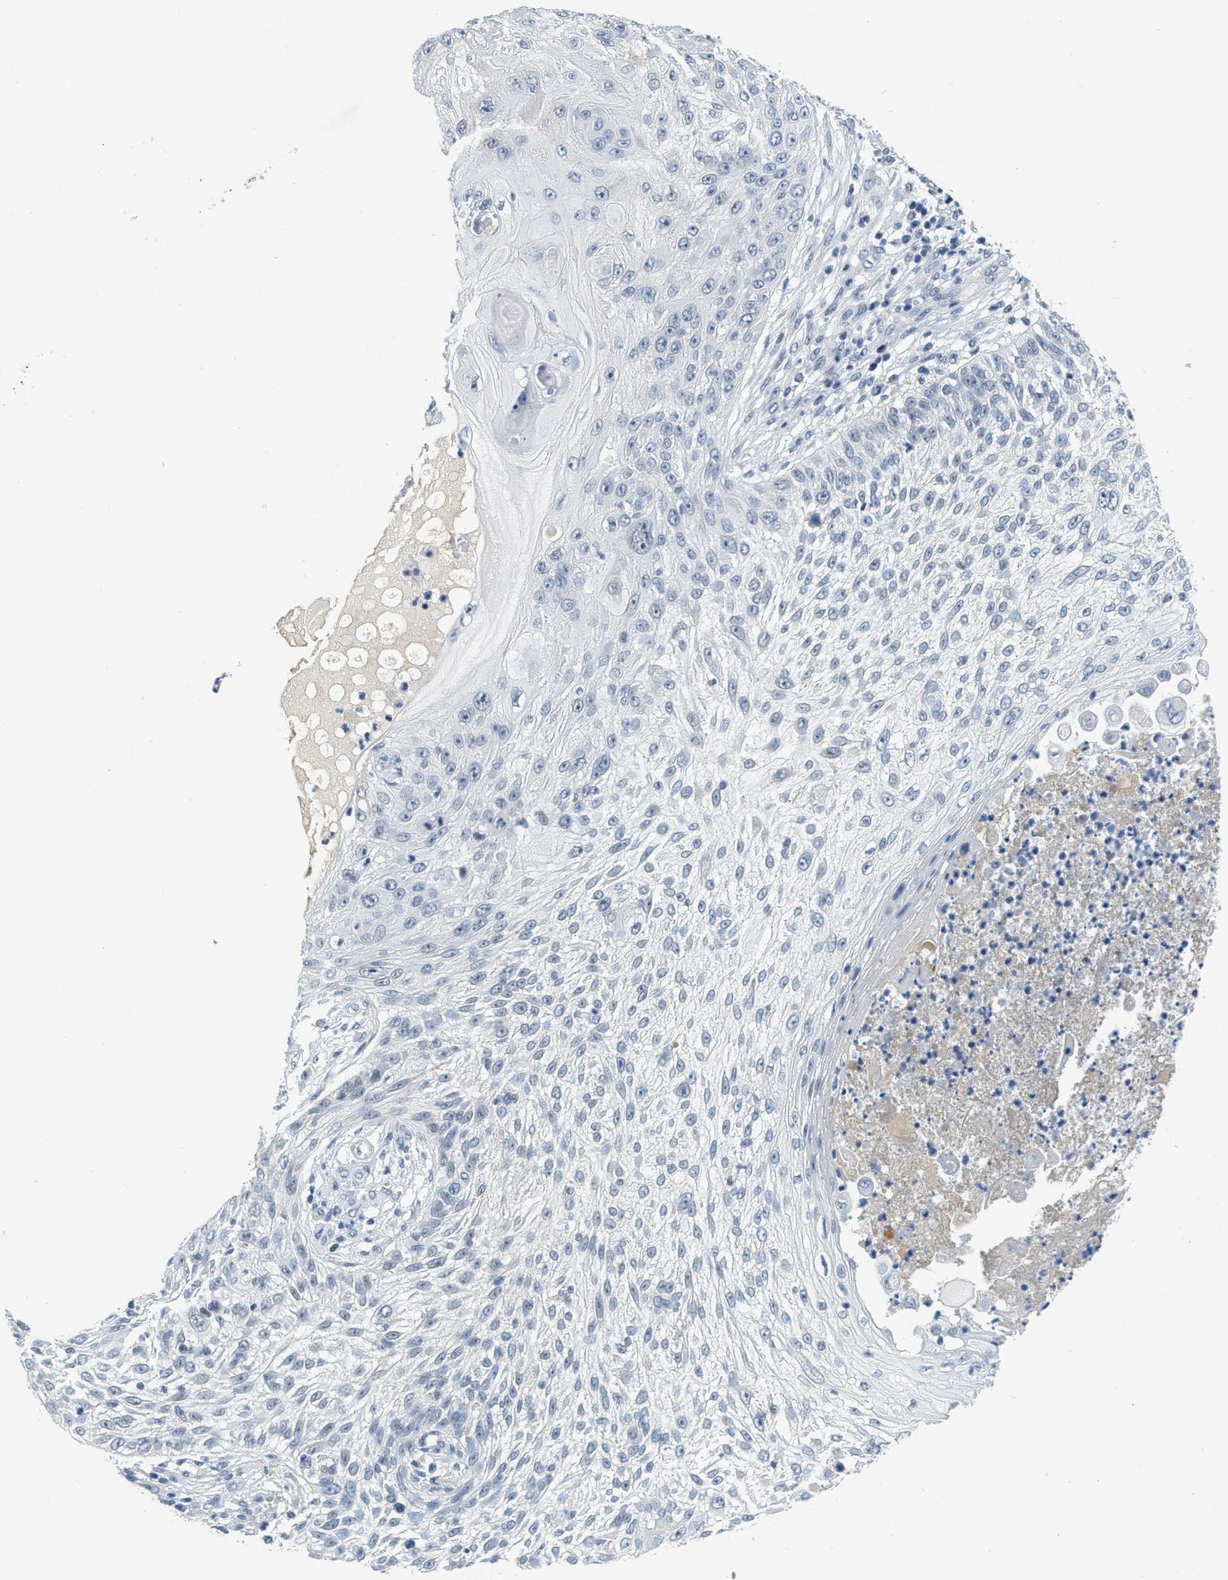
{"staining": {"intensity": "negative", "quantity": "none", "location": "none"}, "tissue": "skin cancer", "cell_type": "Tumor cells", "image_type": "cancer", "snomed": [{"axis": "morphology", "description": "Squamous cell carcinoma, NOS"}, {"axis": "topography", "description": "Skin"}], "caption": "An image of skin cancer (squamous cell carcinoma) stained for a protein displays no brown staining in tumor cells.", "gene": "MZF1", "patient": {"sex": "female", "age": 80}}